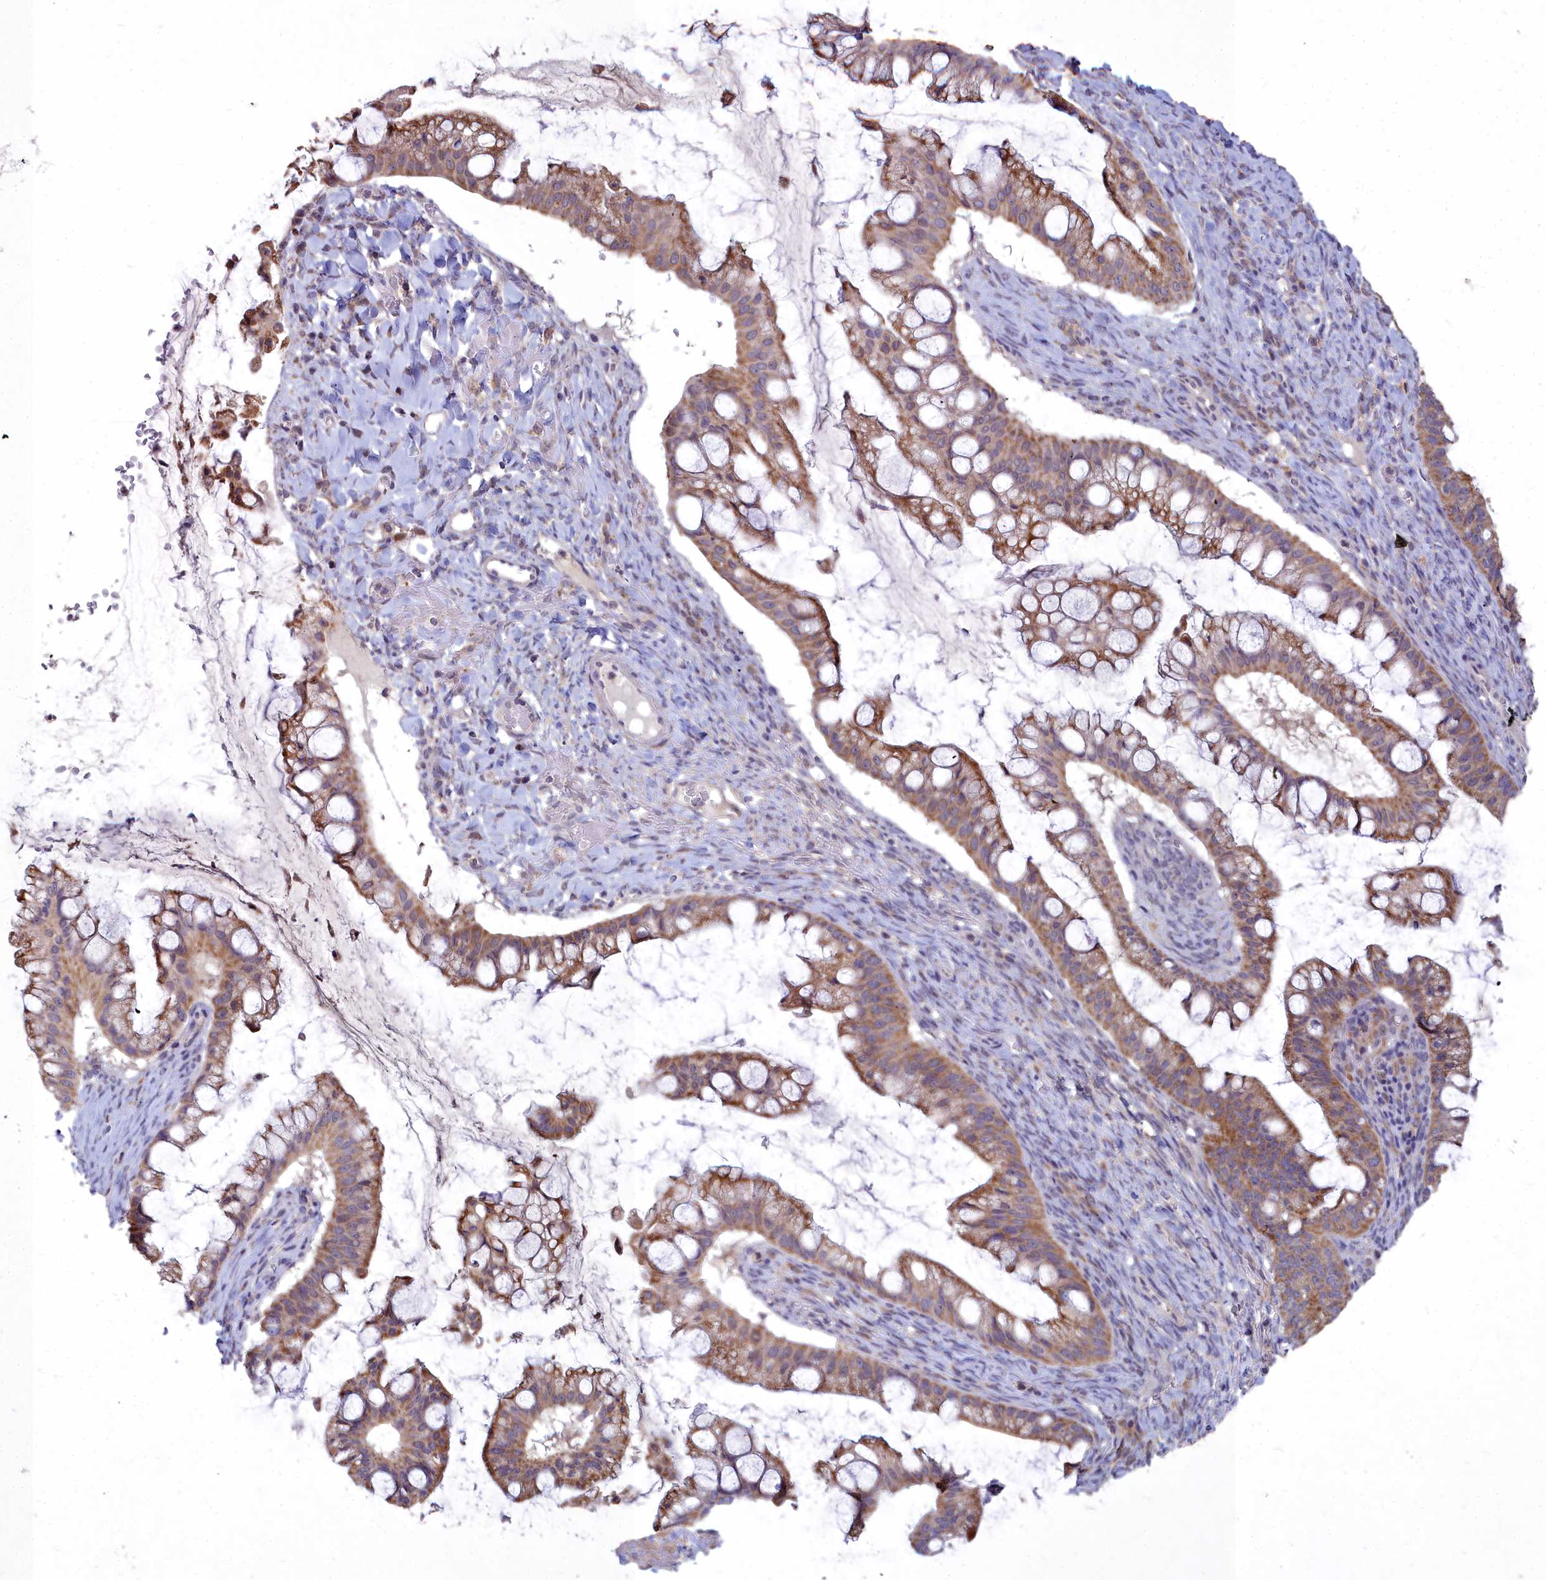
{"staining": {"intensity": "moderate", "quantity": ">75%", "location": "cytoplasmic/membranous"}, "tissue": "ovarian cancer", "cell_type": "Tumor cells", "image_type": "cancer", "snomed": [{"axis": "morphology", "description": "Cystadenocarcinoma, mucinous, NOS"}, {"axis": "topography", "description": "Ovary"}], "caption": "Ovarian cancer tissue displays moderate cytoplasmic/membranous expression in about >75% of tumor cells", "gene": "MICU2", "patient": {"sex": "female", "age": 73}}